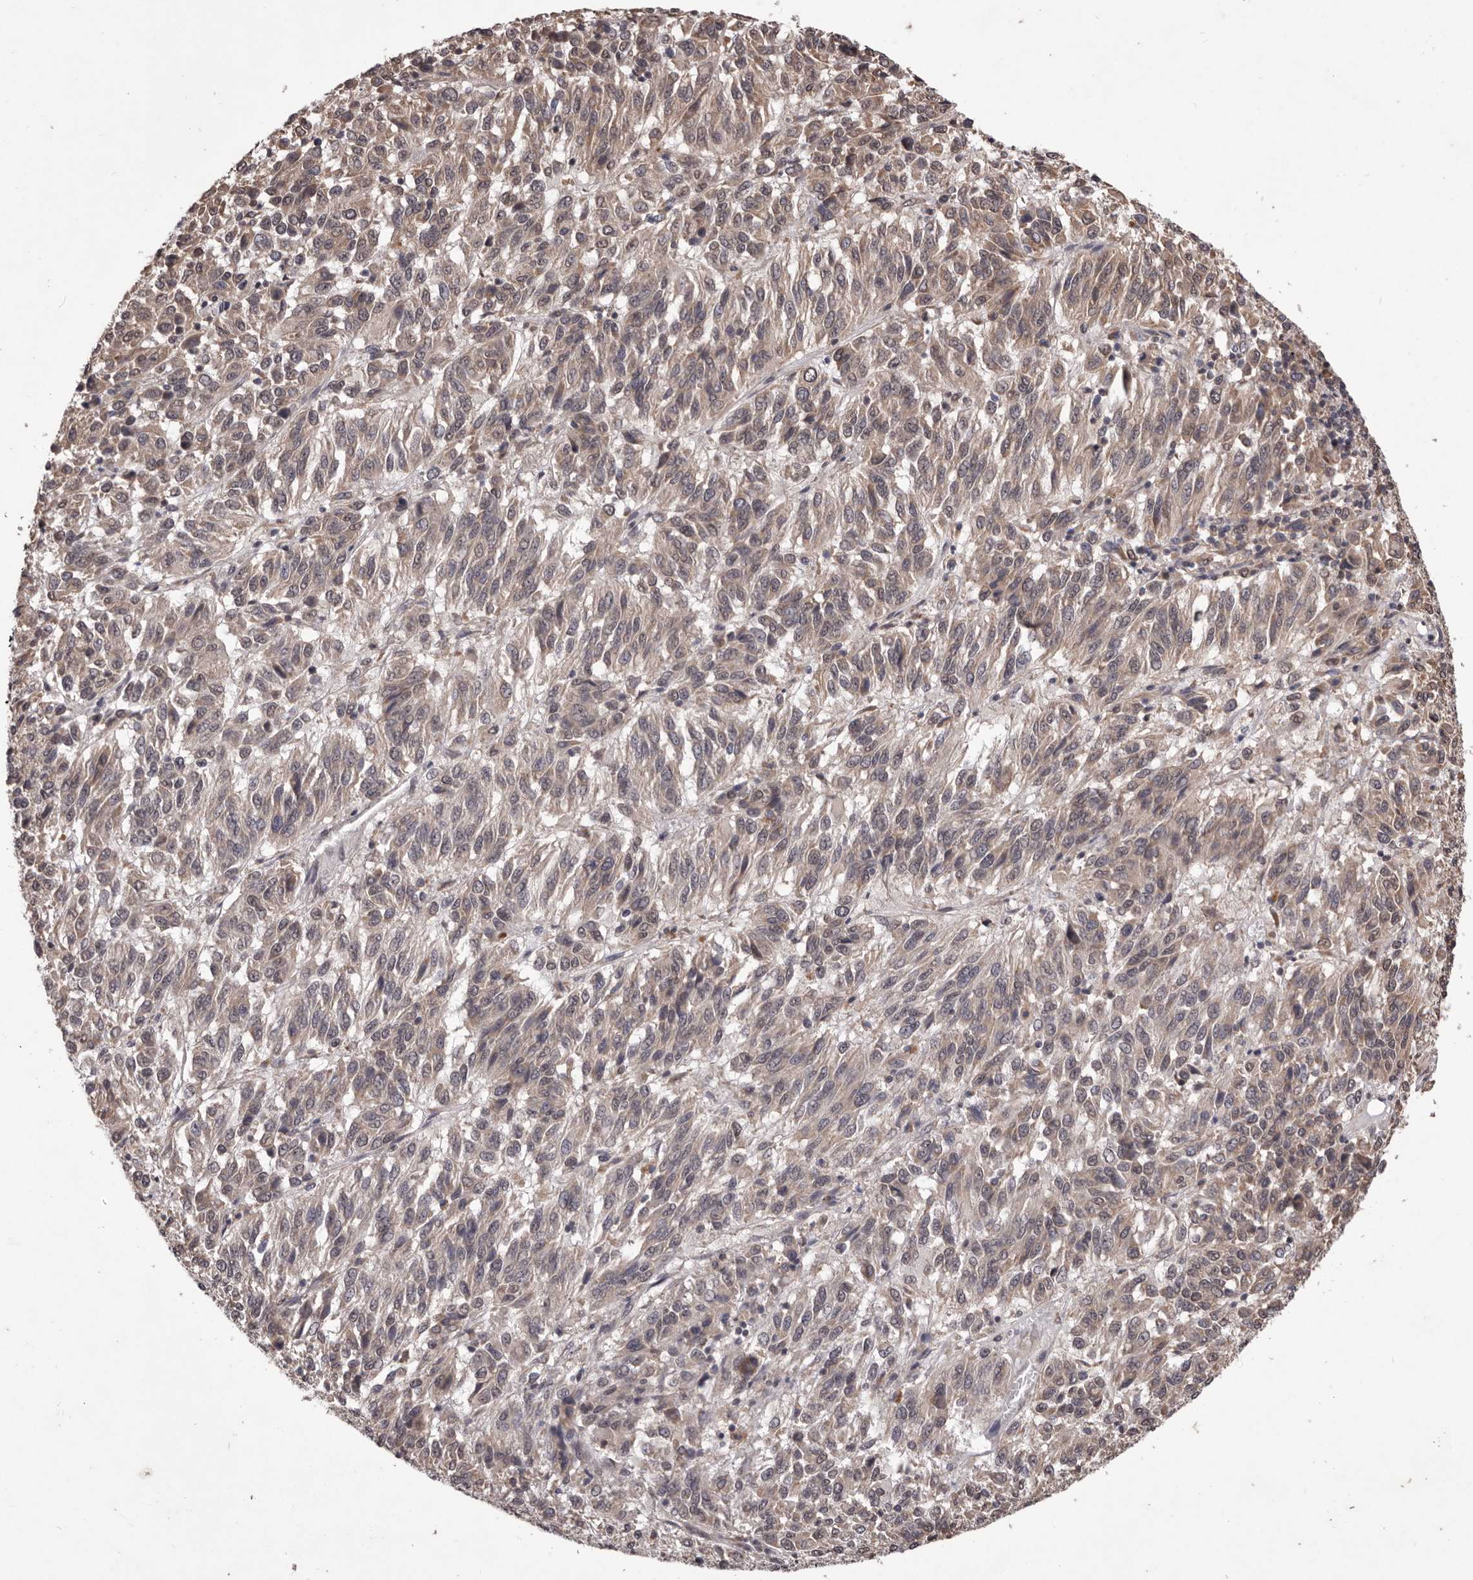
{"staining": {"intensity": "weak", "quantity": "25%-75%", "location": "cytoplasmic/membranous"}, "tissue": "melanoma", "cell_type": "Tumor cells", "image_type": "cancer", "snomed": [{"axis": "morphology", "description": "Malignant melanoma, Metastatic site"}, {"axis": "topography", "description": "Lung"}], "caption": "A micrograph showing weak cytoplasmic/membranous staining in approximately 25%-75% of tumor cells in melanoma, as visualized by brown immunohistochemical staining.", "gene": "CELF3", "patient": {"sex": "male", "age": 64}}